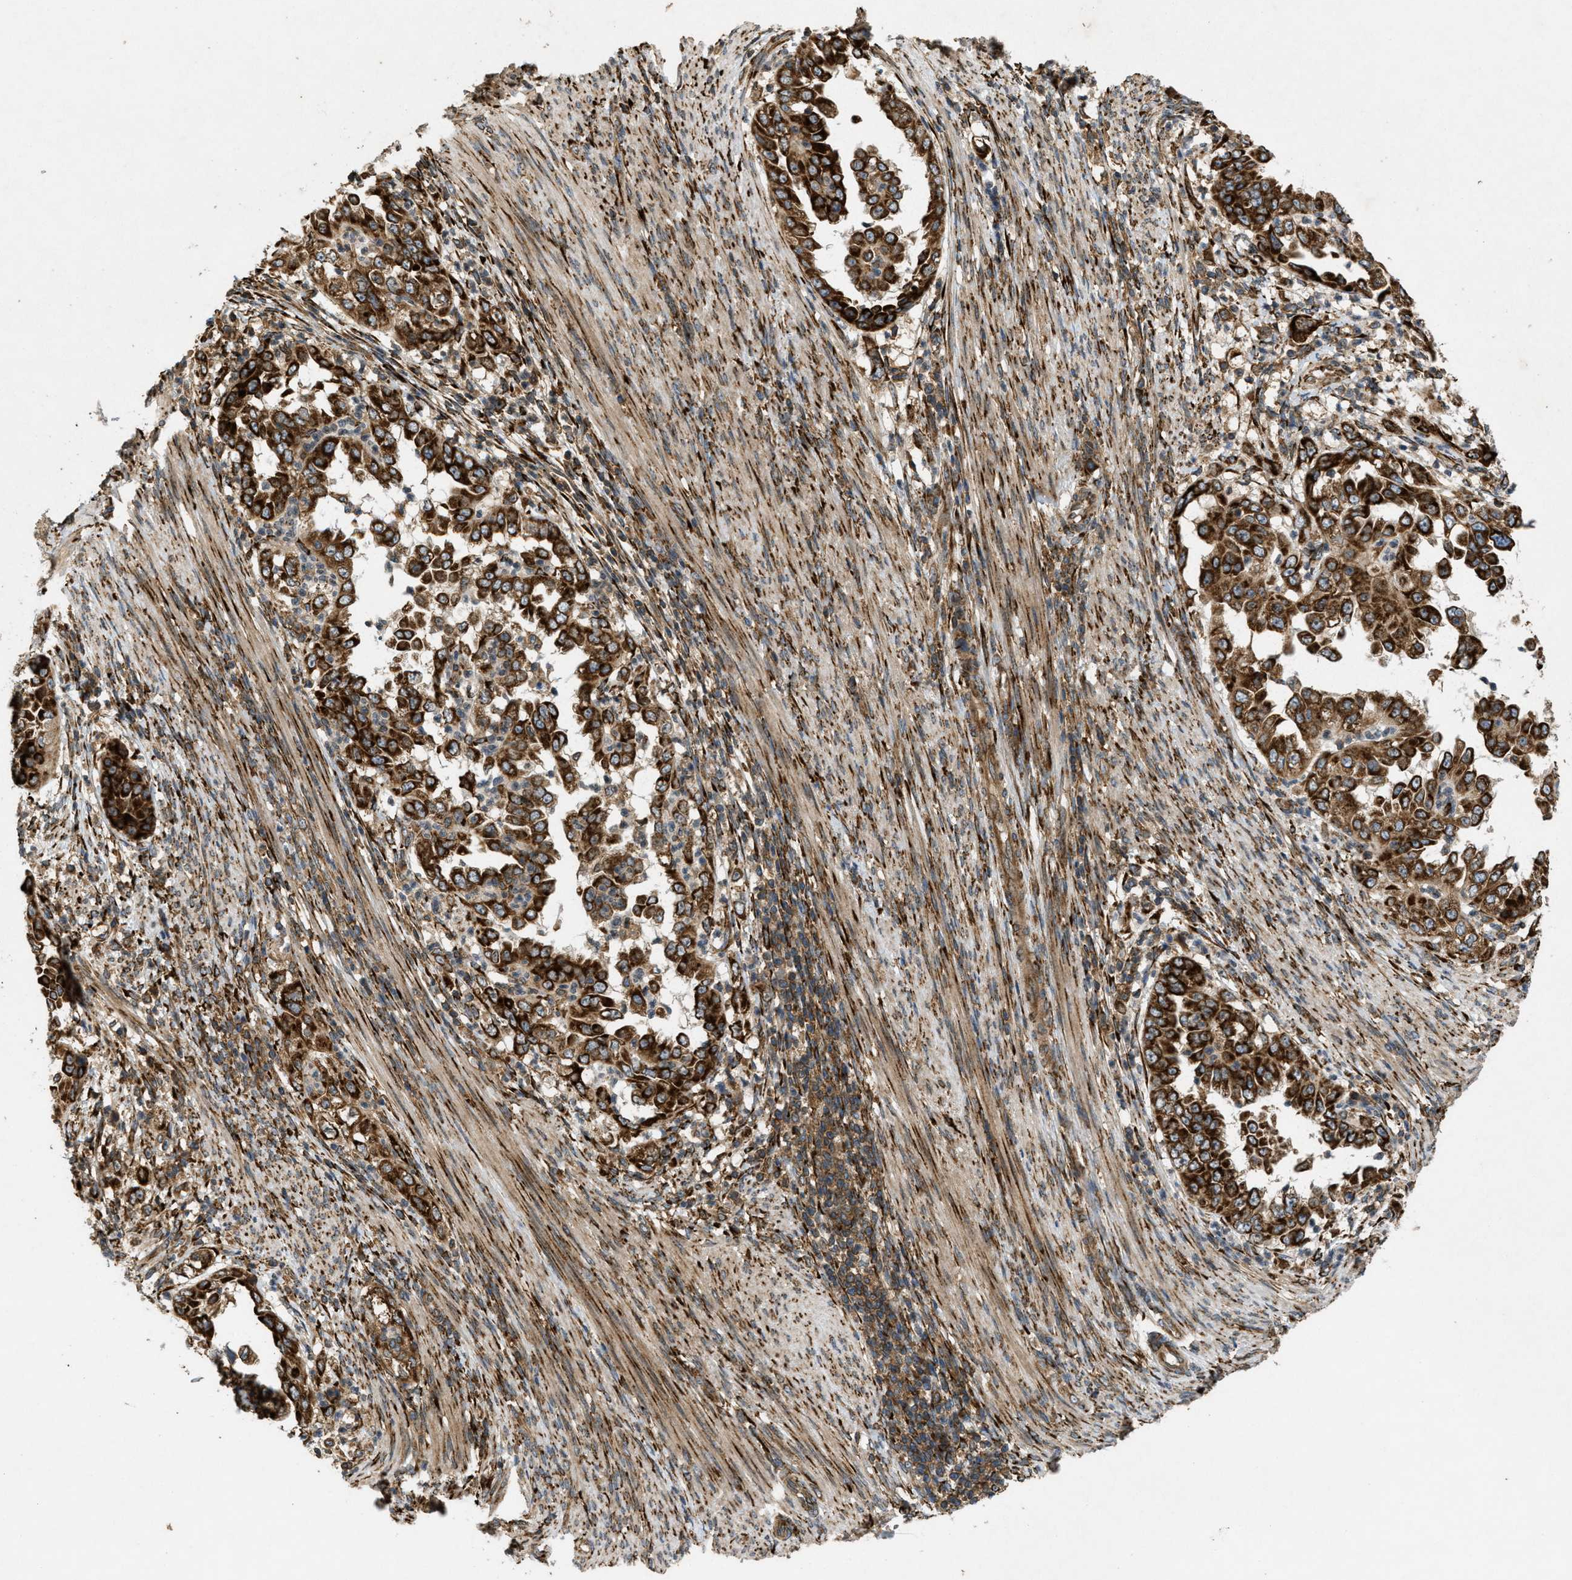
{"staining": {"intensity": "strong", "quantity": ">75%", "location": "cytoplasmic/membranous"}, "tissue": "endometrial cancer", "cell_type": "Tumor cells", "image_type": "cancer", "snomed": [{"axis": "morphology", "description": "Adenocarcinoma, NOS"}, {"axis": "topography", "description": "Endometrium"}], "caption": "IHC micrograph of neoplastic tissue: human adenocarcinoma (endometrial) stained using immunohistochemistry demonstrates high levels of strong protein expression localized specifically in the cytoplasmic/membranous of tumor cells, appearing as a cytoplasmic/membranous brown color.", "gene": "PCDH18", "patient": {"sex": "female", "age": 85}}